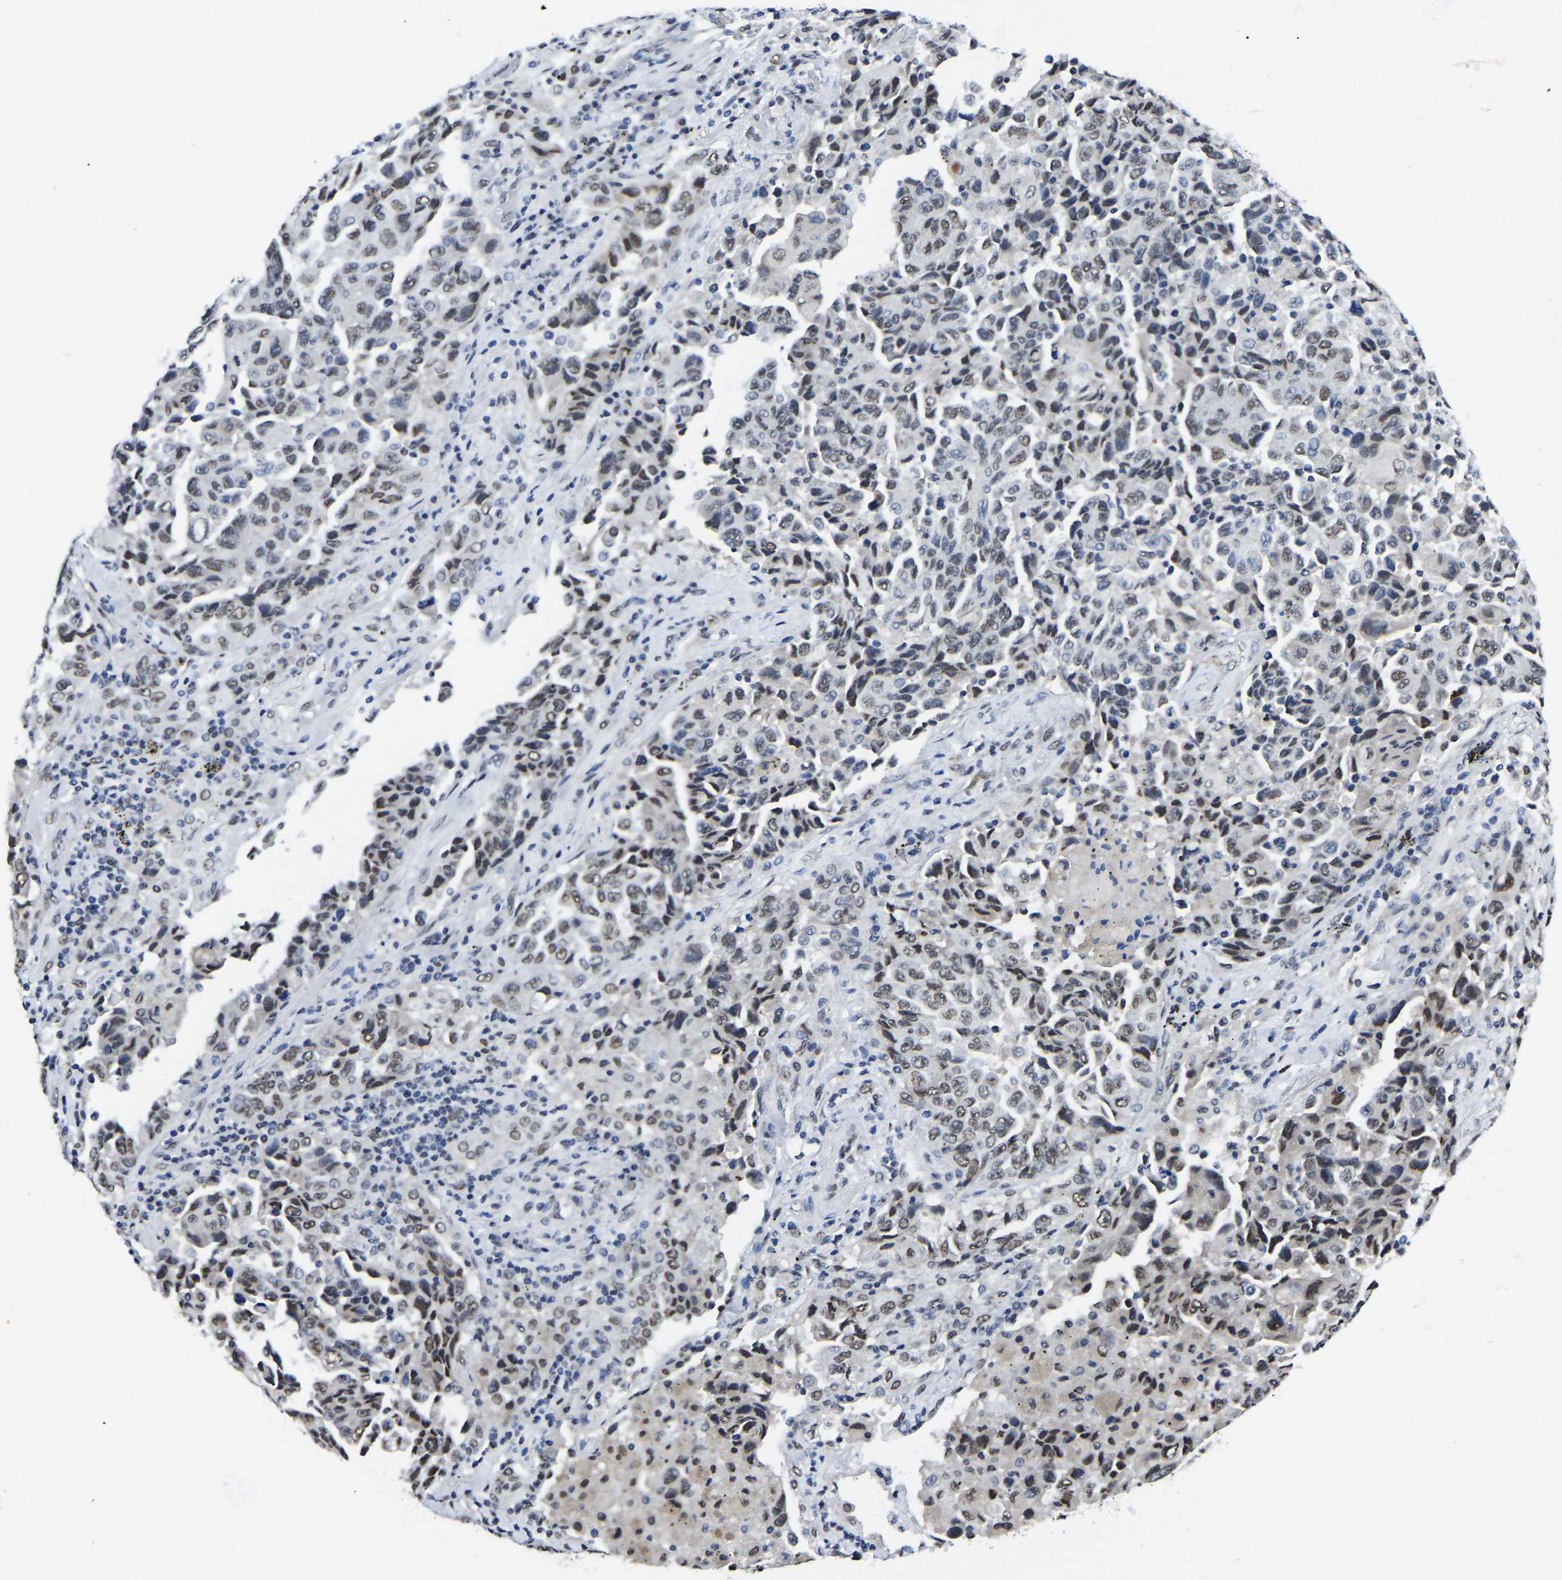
{"staining": {"intensity": "weak", "quantity": "25%-75%", "location": "nuclear"}, "tissue": "lung cancer", "cell_type": "Tumor cells", "image_type": "cancer", "snomed": [{"axis": "morphology", "description": "Adenocarcinoma, NOS"}, {"axis": "topography", "description": "Lung"}], "caption": "About 25%-75% of tumor cells in adenocarcinoma (lung) exhibit weak nuclear protein expression as visualized by brown immunohistochemical staining.", "gene": "TRIM35", "patient": {"sex": "female", "age": 51}}